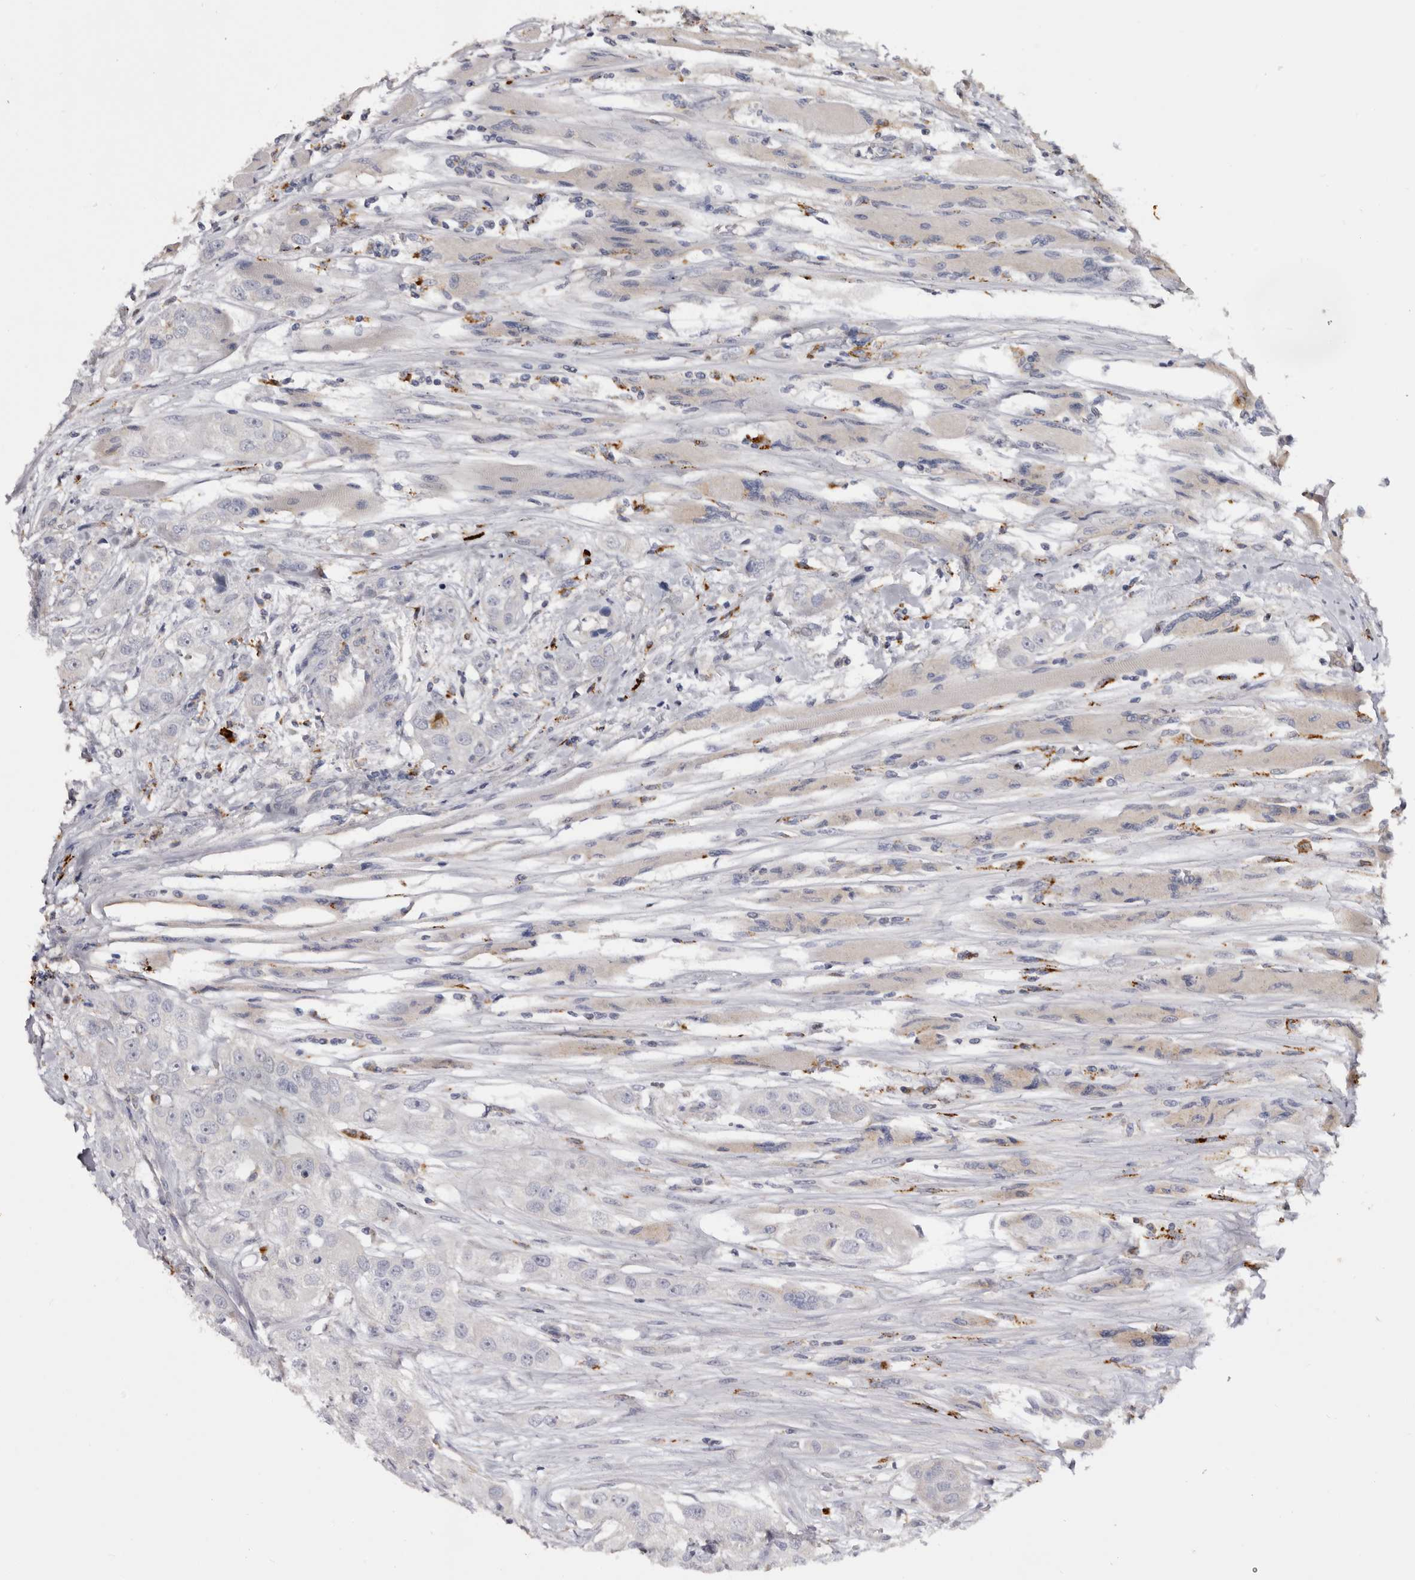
{"staining": {"intensity": "negative", "quantity": "none", "location": "none"}, "tissue": "head and neck cancer", "cell_type": "Tumor cells", "image_type": "cancer", "snomed": [{"axis": "morphology", "description": "Normal tissue, NOS"}, {"axis": "morphology", "description": "Squamous cell carcinoma, NOS"}, {"axis": "topography", "description": "Skeletal muscle"}, {"axis": "topography", "description": "Head-Neck"}], "caption": "The IHC photomicrograph has no significant expression in tumor cells of head and neck cancer tissue.", "gene": "DAP", "patient": {"sex": "male", "age": 51}}